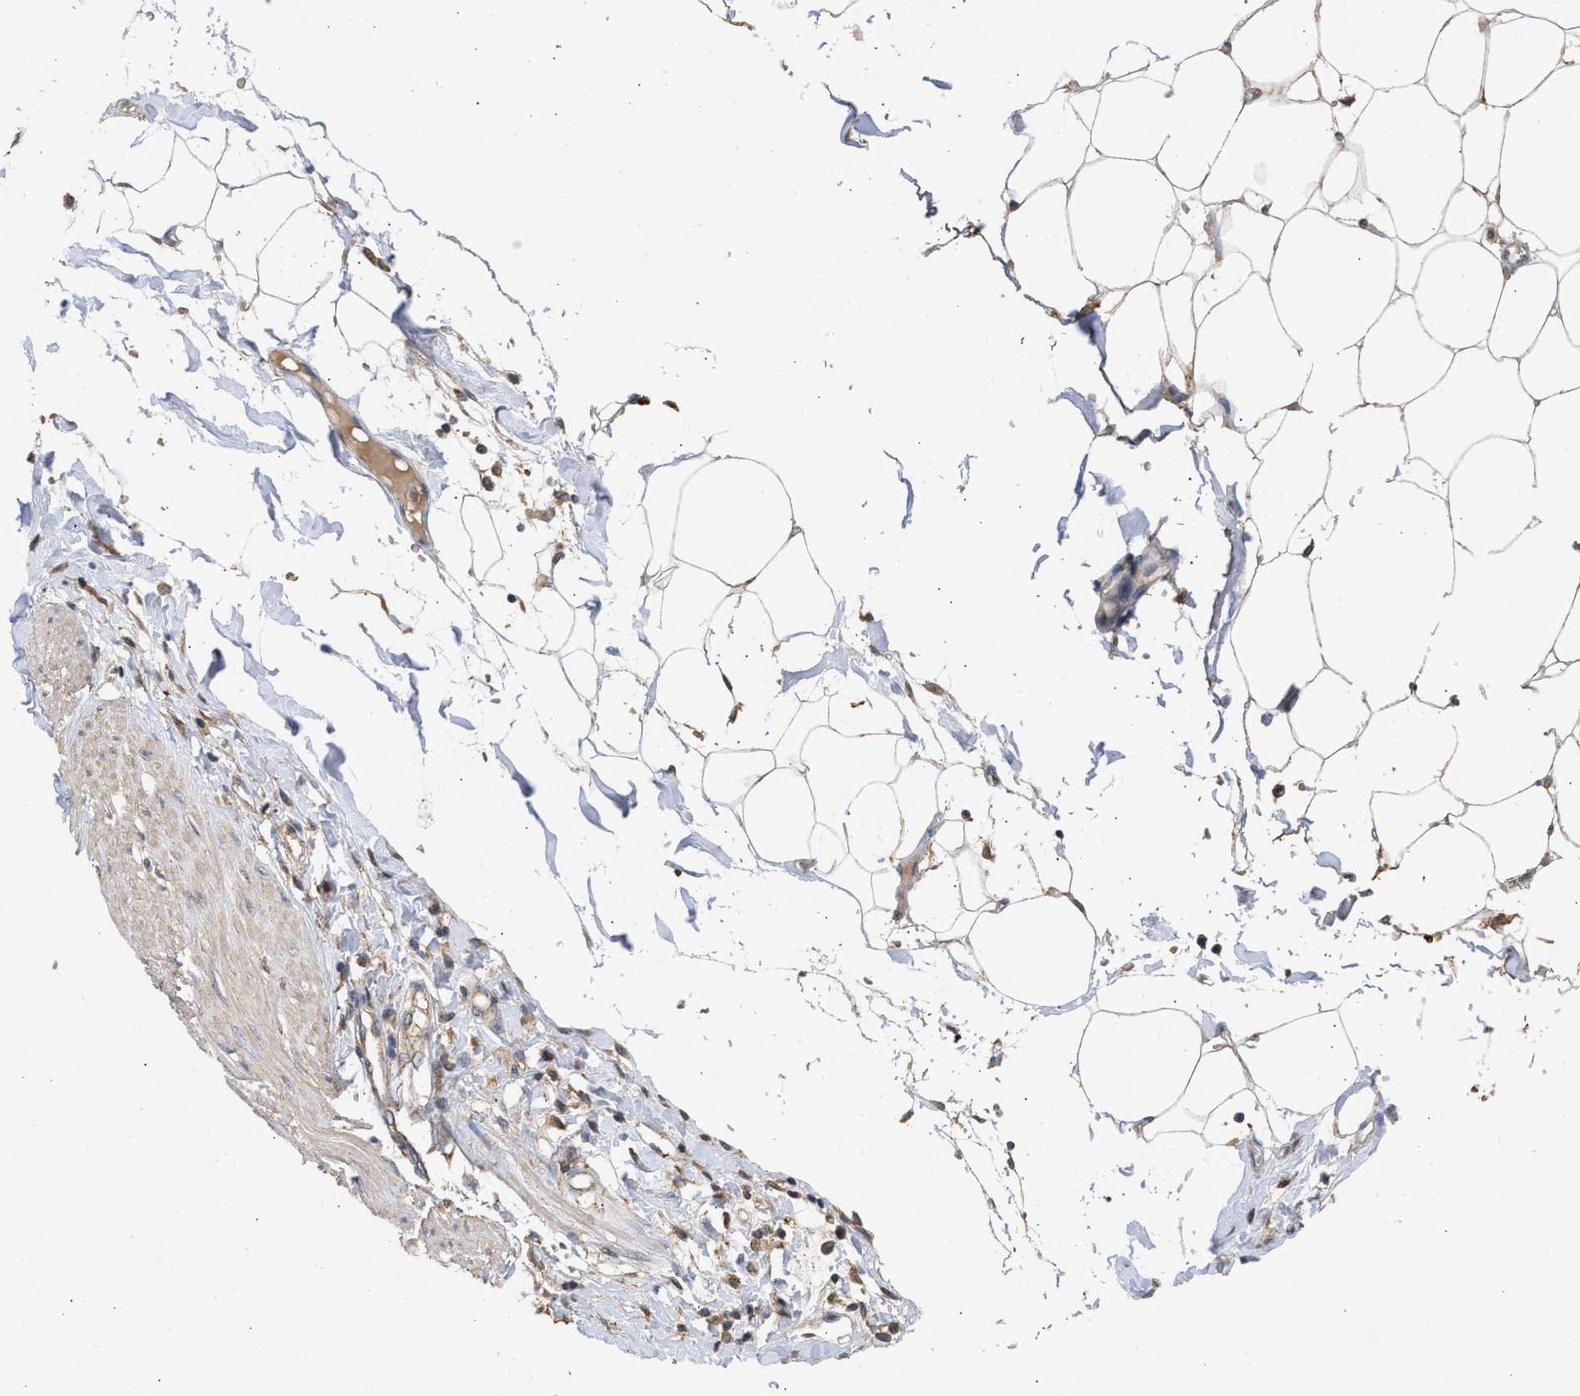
{"staining": {"intensity": "negative", "quantity": "none", "location": "none"}, "tissue": "adipose tissue", "cell_type": "Adipocytes", "image_type": "normal", "snomed": [{"axis": "morphology", "description": "Normal tissue, NOS"}, {"axis": "morphology", "description": "Adenocarcinoma, NOS"}, {"axis": "topography", "description": "Colon"}, {"axis": "topography", "description": "Peripheral nerve tissue"}], "caption": "There is no significant positivity in adipocytes of adipose tissue. (DAB (3,3'-diaminobenzidine) IHC with hematoxylin counter stain).", "gene": "FITM1", "patient": {"sex": "male", "age": 14}}